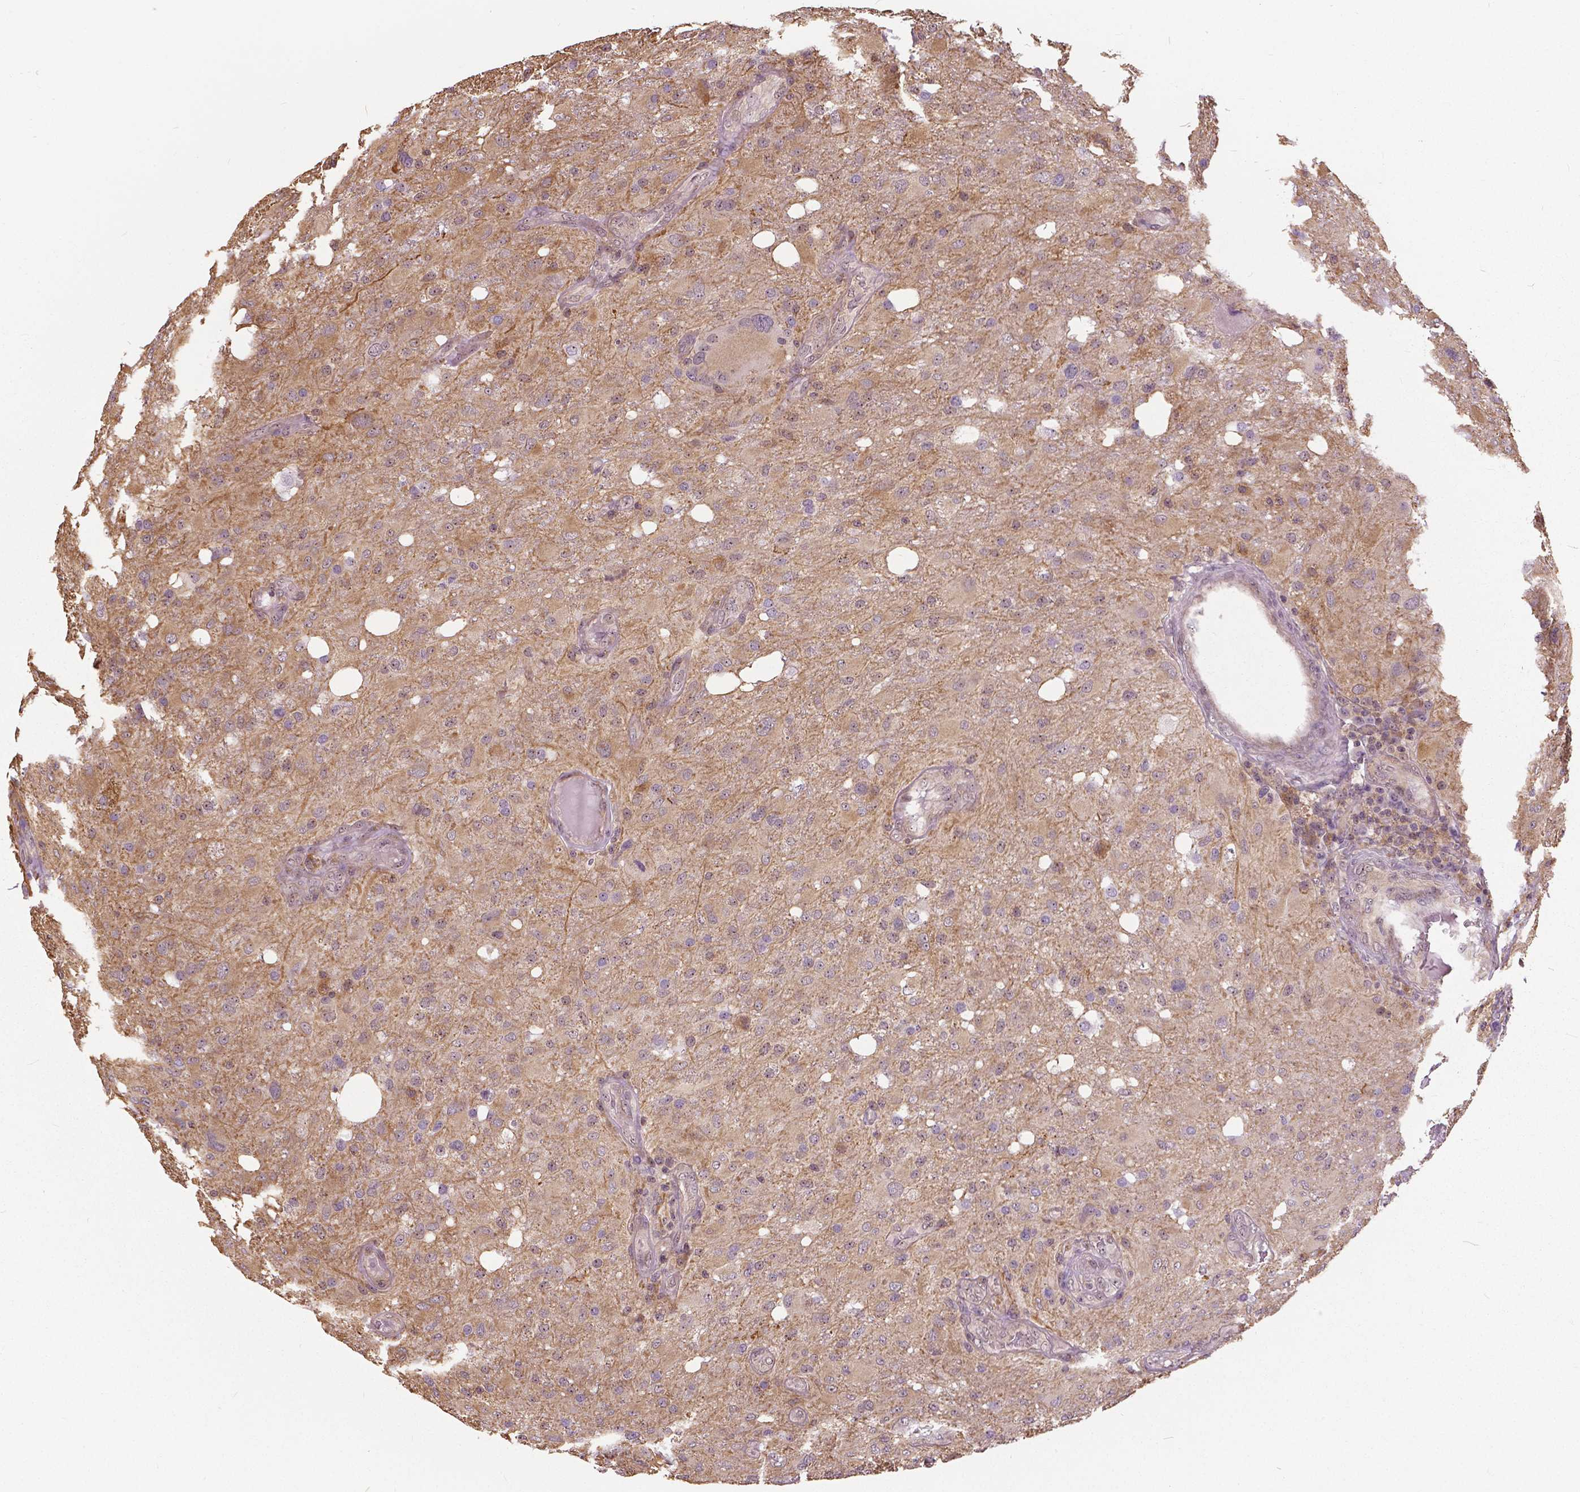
{"staining": {"intensity": "negative", "quantity": "none", "location": "none"}, "tissue": "glioma", "cell_type": "Tumor cells", "image_type": "cancer", "snomed": [{"axis": "morphology", "description": "Glioma, malignant, High grade"}, {"axis": "topography", "description": "Brain"}], "caption": "Human glioma stained for a protein using IHC reveals no staining in tumor cells.", "gene": "ANXA13", "patient": {"sex": "male", "age": 53}}